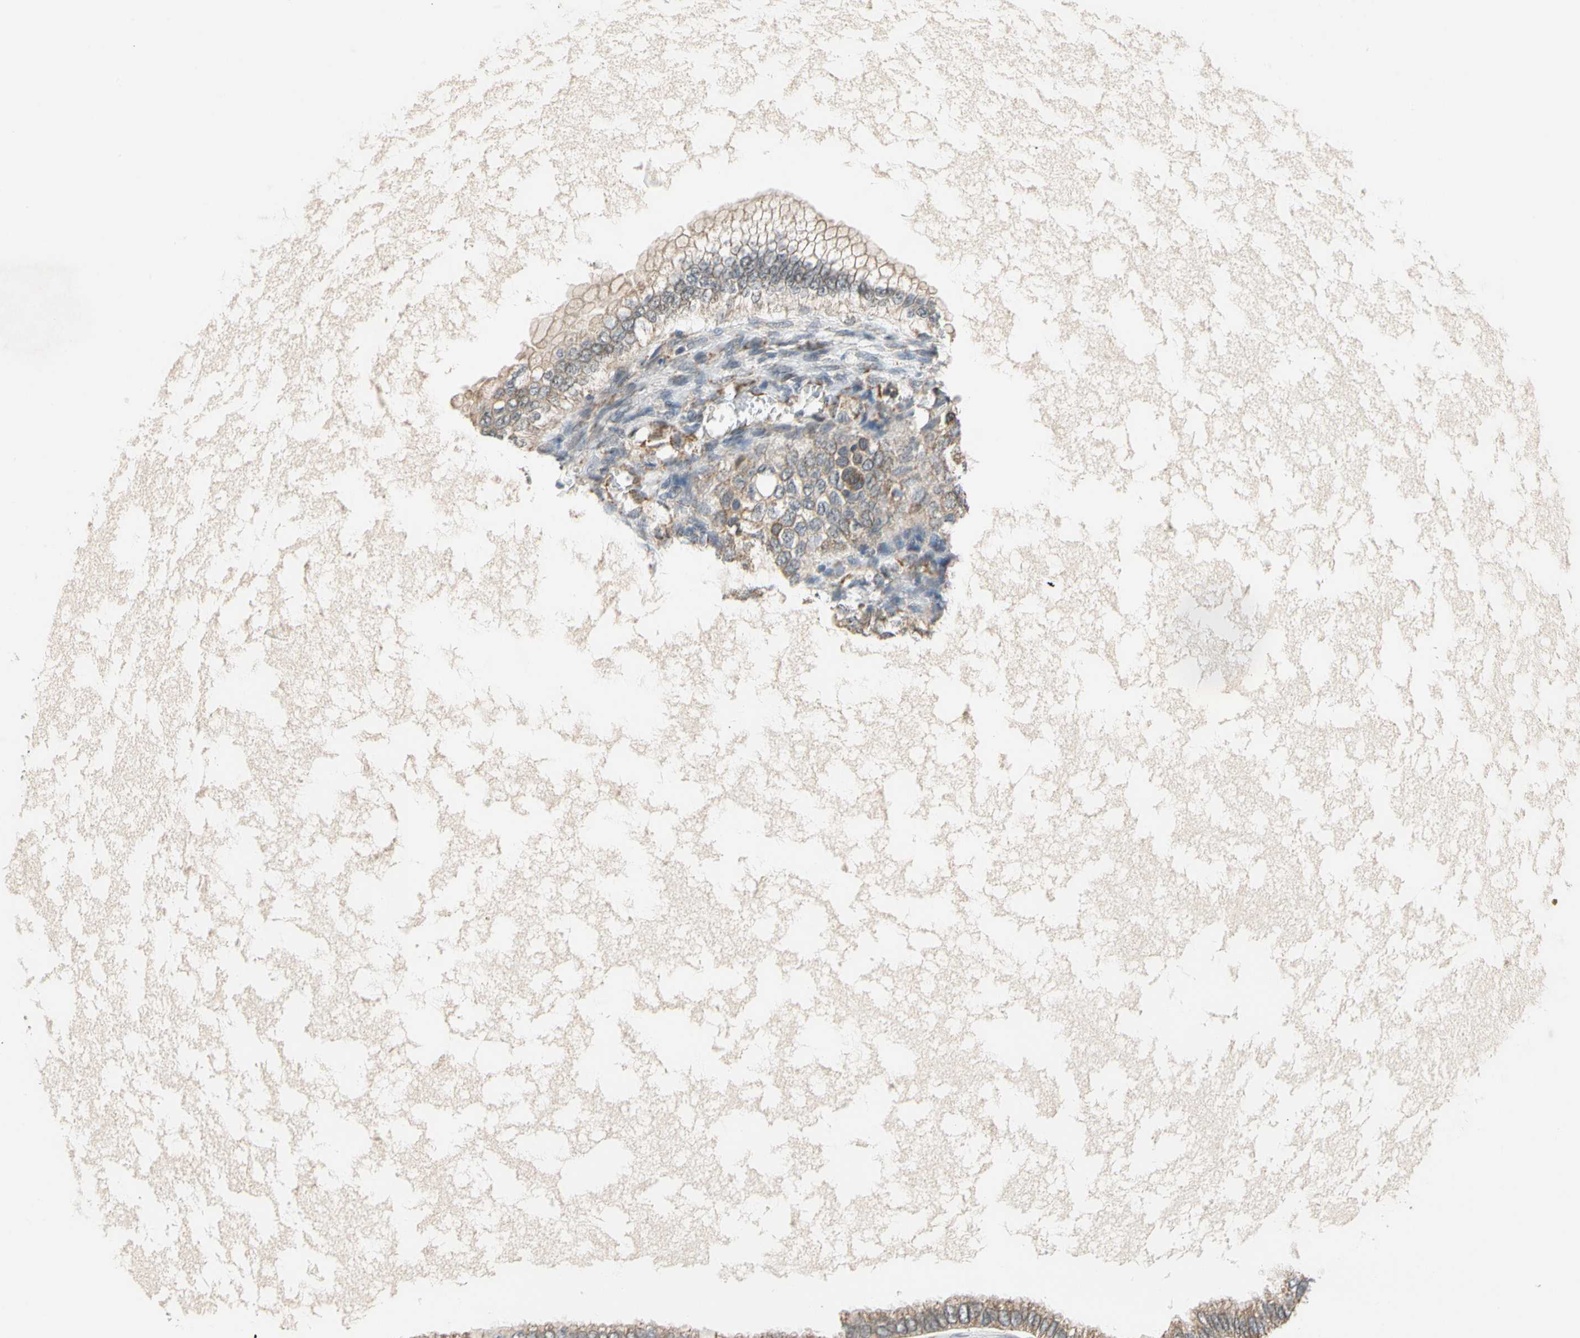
{"staining": {"intensity": "moderate", "quantity": "25%-75%", "location": "cytoplasmic/membranous"}, "tissue": "ovarian cancer", "cell_type": "Tumor cells", "image_type": "cancer", "snomed": [{"axis": "morphology", "description": "Cystadenocarcinoma, mucinous, NOS"}, {"axis": "topography", "description": "Ovary"}], "caption": "Human ovarian cancer stained for a protein (brown) reveals moderate cytoplasmic/membranous positive staining in about 25%-75% of tumor cells.", "gene": "KHDC4", "patient": {"sex": "female", "age": 80}}